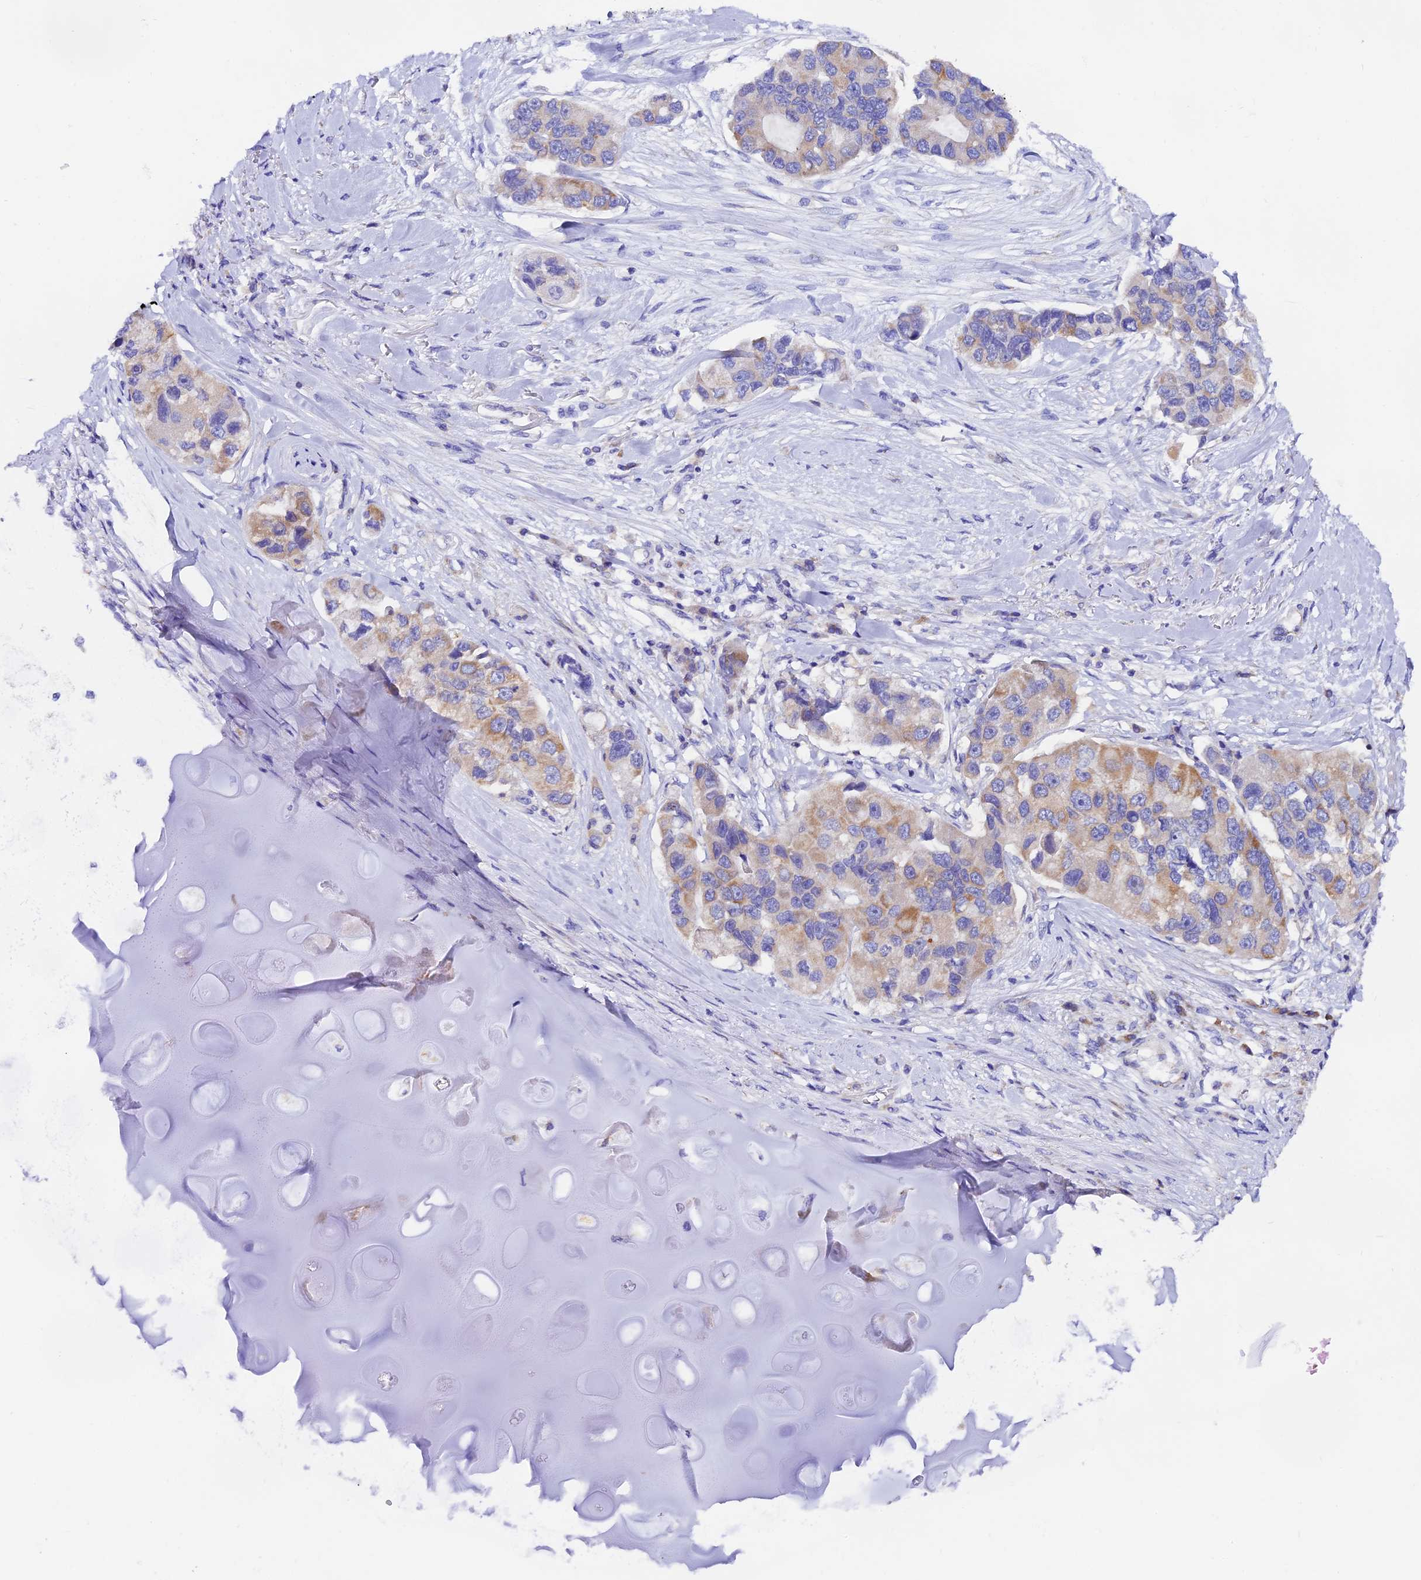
{"staining": {"intensity": "moderate", "quantity": "25%-75%", "location": "cytoplasmic/membranous"}, "tissue": "lung cancer", "cell_type": "Tumor cells", "image_type": "cancer", "snomed": [{"axis": "morphology", "description": "Adenocarcinoma, NOS"}, {"axis": "topography", "description": "Lung"}], "caption": "Tumor cells exhibit medium levels of moderate cytoplasmic/membranous positivity in about 25%-75% of cells in human adenocarcinoma (lung). The protein of interest is stained brown, and the nuclei are stained in blue (DAB IHC with brightfield microscopy, high magnification).", "gene": "COMTD1", "patient": {"sex": "female", "age": 54}}